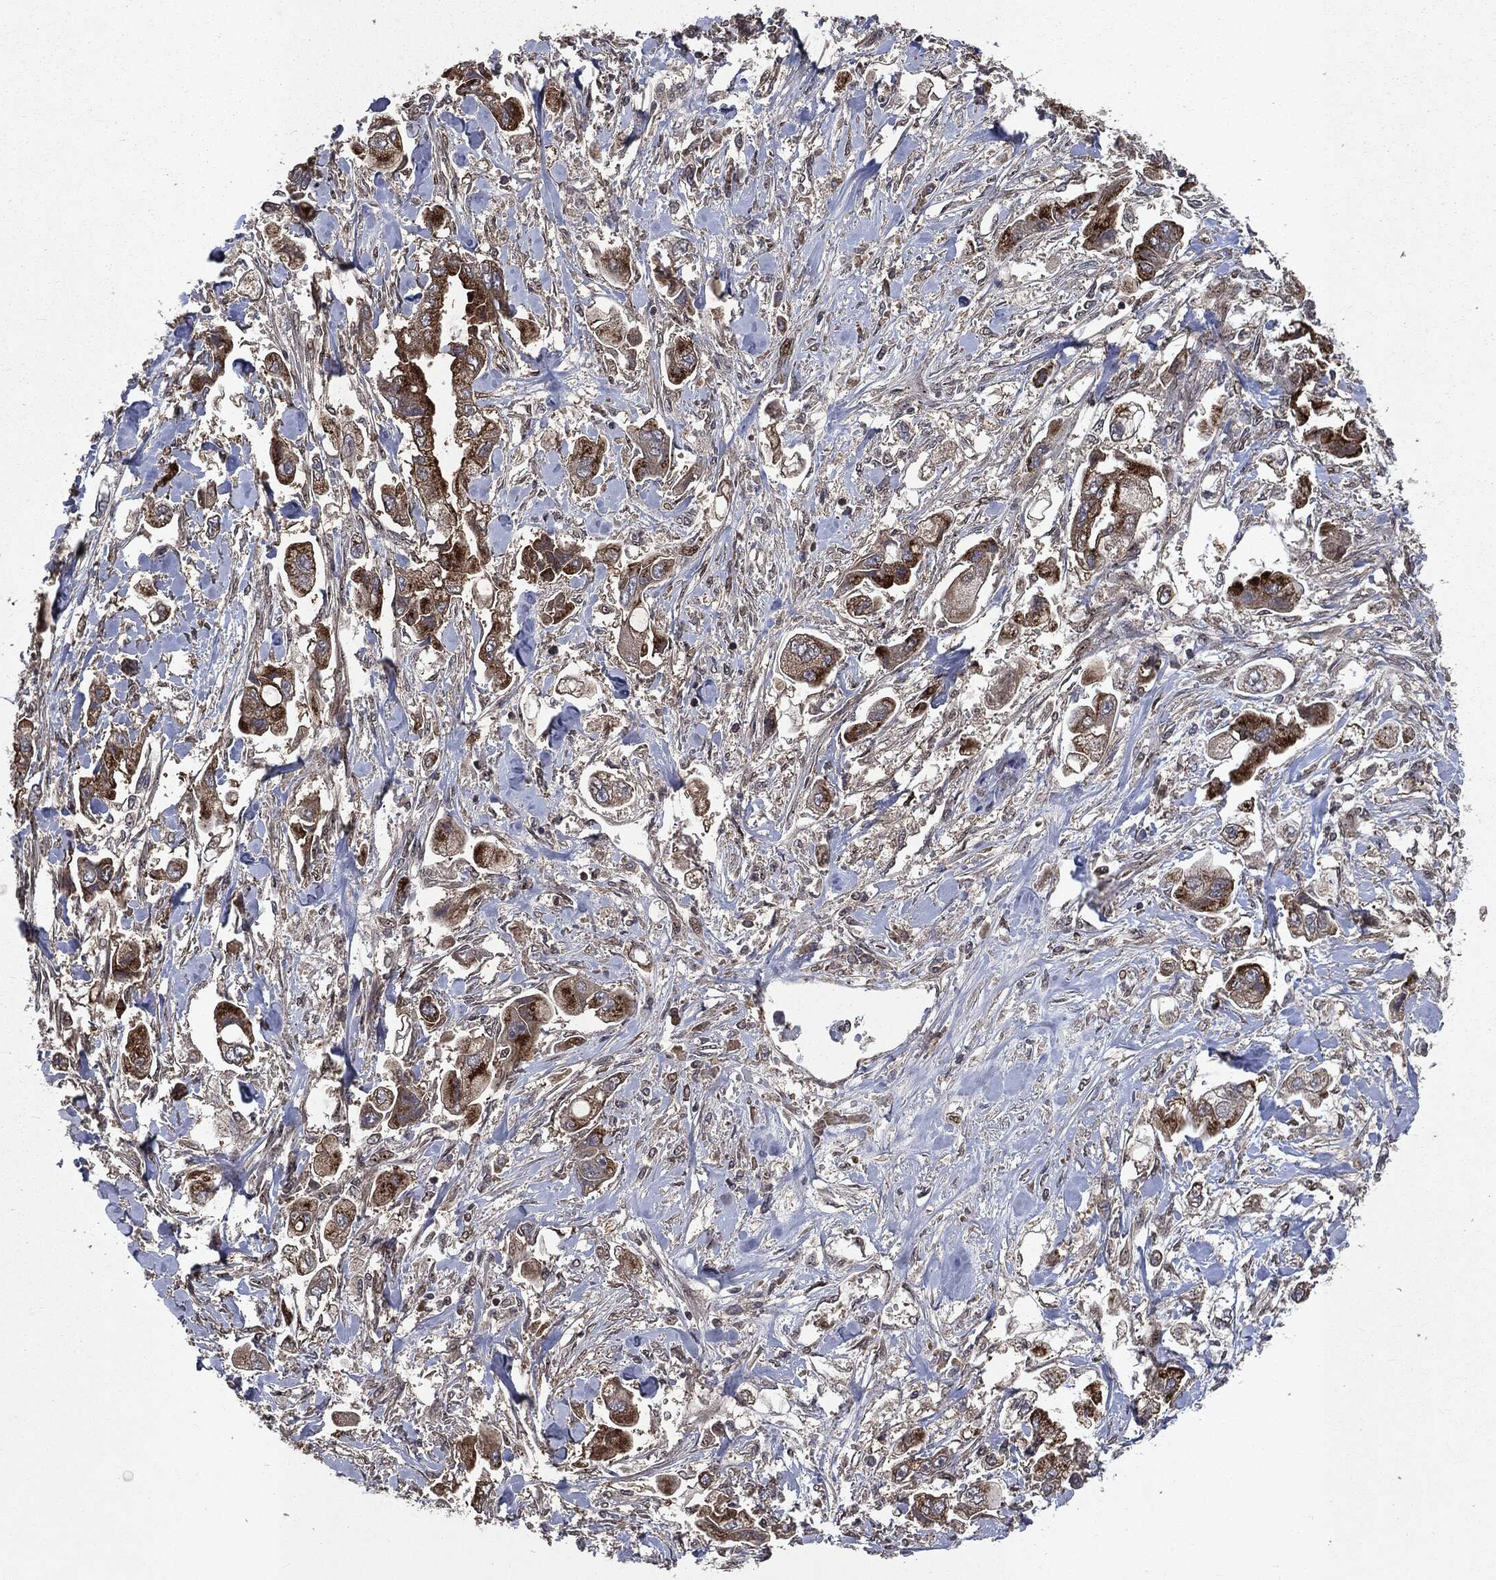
{"staining": {"intensity": "strong", "quantity": ">75%", "location": "cytoplasmic/membranous"}, "tissue": "stomach cancer", "cell_type": "Tumor cells", "image_type": "cancer", "snomed": [{"axis": "morphology", "description": "Adenocarcinoma, NOS"}, {"axis": "topography", "description": "Stomach"}], "caption": "High-magnification brightfield microscopy of adenocarcinoma (stomach) stained with DAB (3,3'-diaminobenzidine) (brown) and counterstained with hematoxylin (blue). tumor cells exhibit strong cytoplasmic/membranous expression is present in approximately>75% of cells.", "gene": "PLPPR2", "patient": {"sex": "male", "age": 62}}